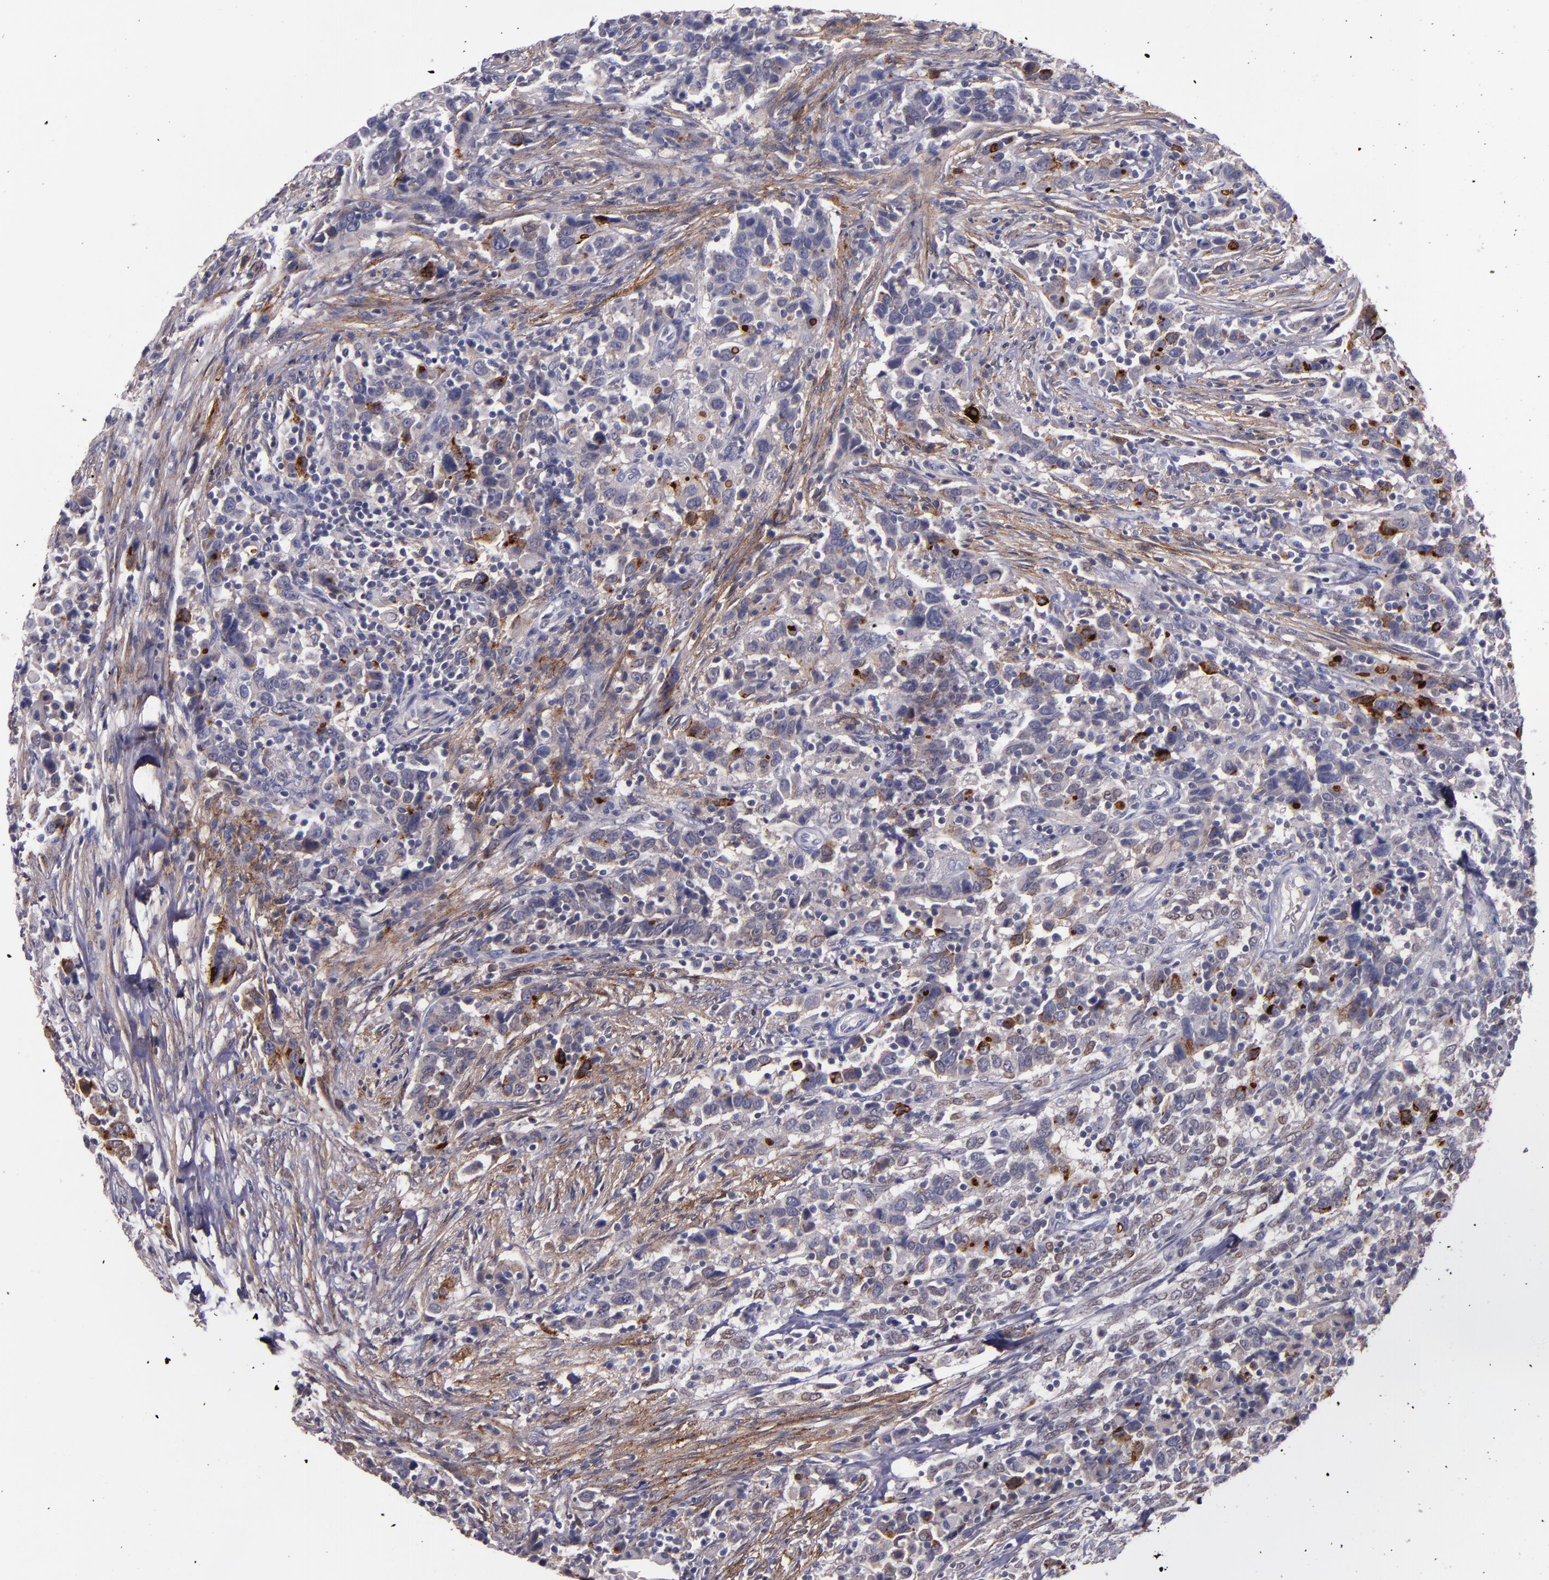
{"staining": {"intensity": "moderate", "quantity": ">75%", "location": "cytoplasmic/membranous"}, "tissue": "urothelial cancer", "cell_type": "Tumor cells", "image_type": "cancer", "snomed": [{"axis": "morphology", "description": "Urothelial carcinoma, High grade"}, {"axis": "topography", "description": "Urinary bladder"}], "caption": "Tumor cells show moderate cytoplasmic/membranous expression in about >75% of cells in urothelial carcinoma (high-grade). The protein is shown in brown color, while the nuclei are stained blue.", "gene": "MFGE8", "patient": {"sex": "male", "age": 61}}